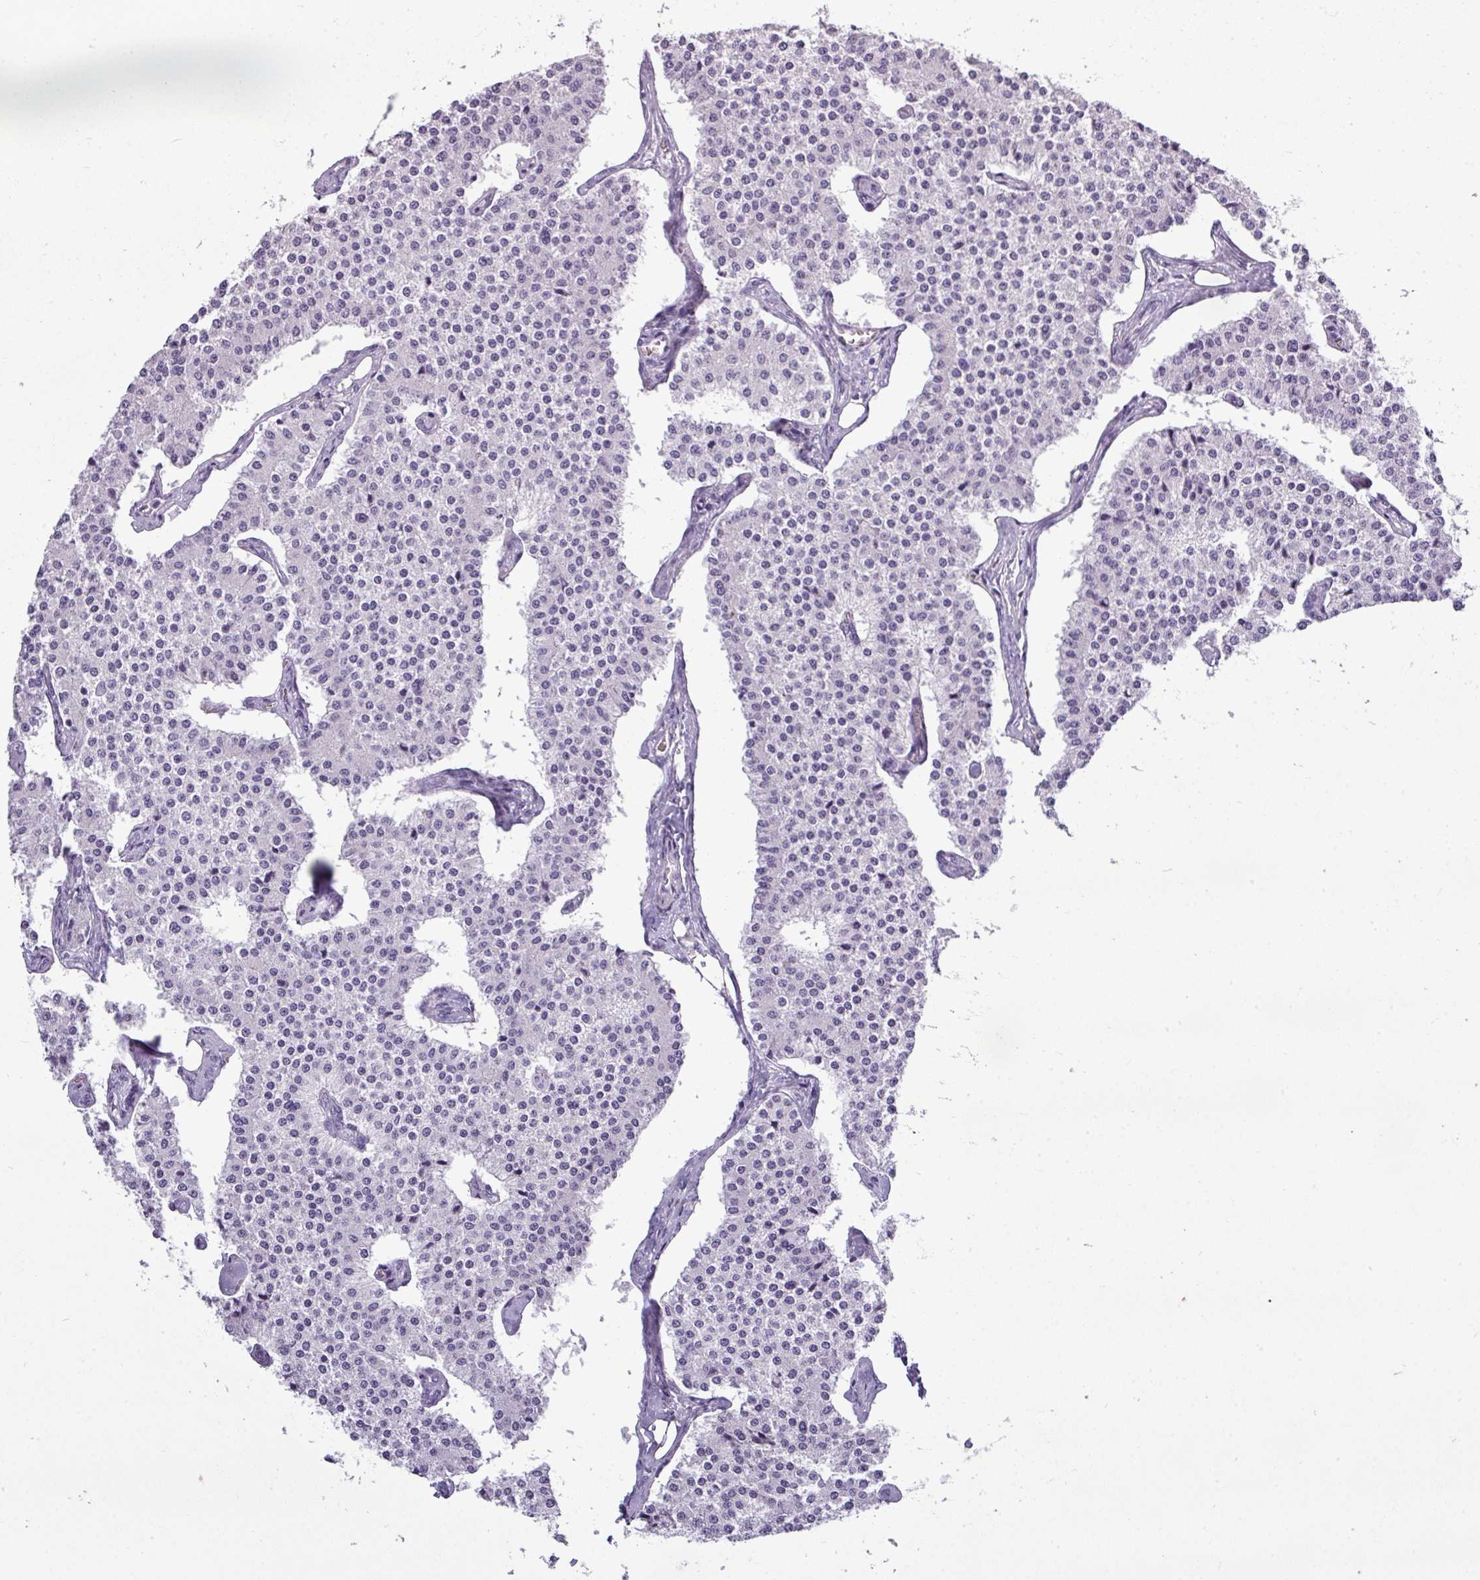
{"staining": {"intensity": "negative", "quantity": "none", "location": "none"}, "tissue": "carcinoid", "cell_type": "Tumor cells", "image_type": "cancer", "snomed": [{"axis": "morphology", "description": "Carcinoid, malignant, NOS"}, {"axis": "topography", "description": "Colon"}], "caption": "Malignant carcinoid stained for a protein using IHC shows no positivity tumor cells.", "gene": "TMEM91", "patient": {"sex": "female", "age": 52}}